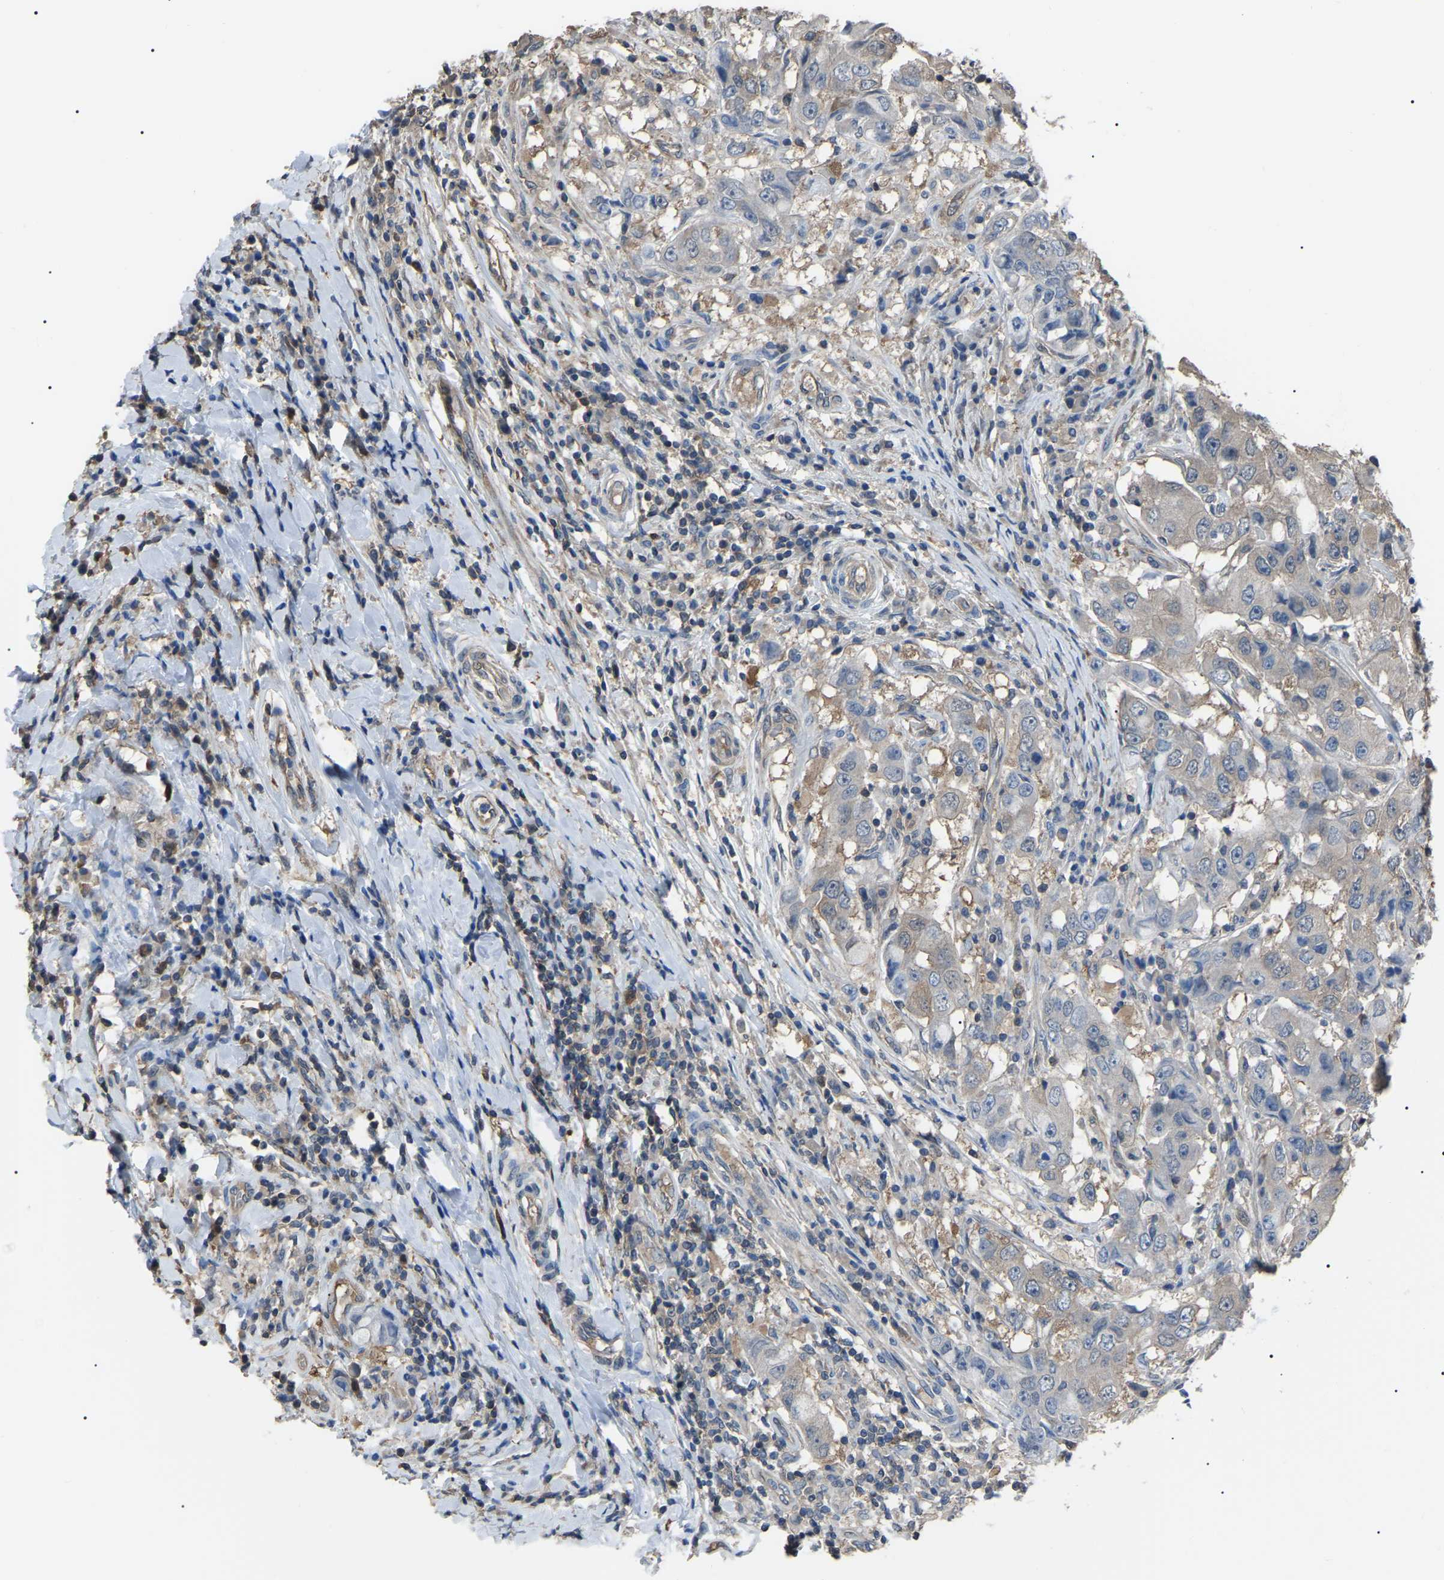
{"staining": {"intensity": "negative", "quantity": "none", "location": "none"}, "tissue": "breast cancer", "cell_type": "Tumor cells", "image_type": "cancer", "snomed": [{"axis": "morphology", "description": "Duct carcinoma"}, {"axis": "topography", "description": "Breast"}], "caption": "Immunohistochemistry (IHC) photomicrograph of neoplastic tissue: breast cancer (invasive ductal carcinoma) stained with DAB (3,3'-diaminobenzidine) displays no significant protein positivity in tumor cells.", "gene": "PDCD5", "patient": {"sex": "female", "age": 27}}